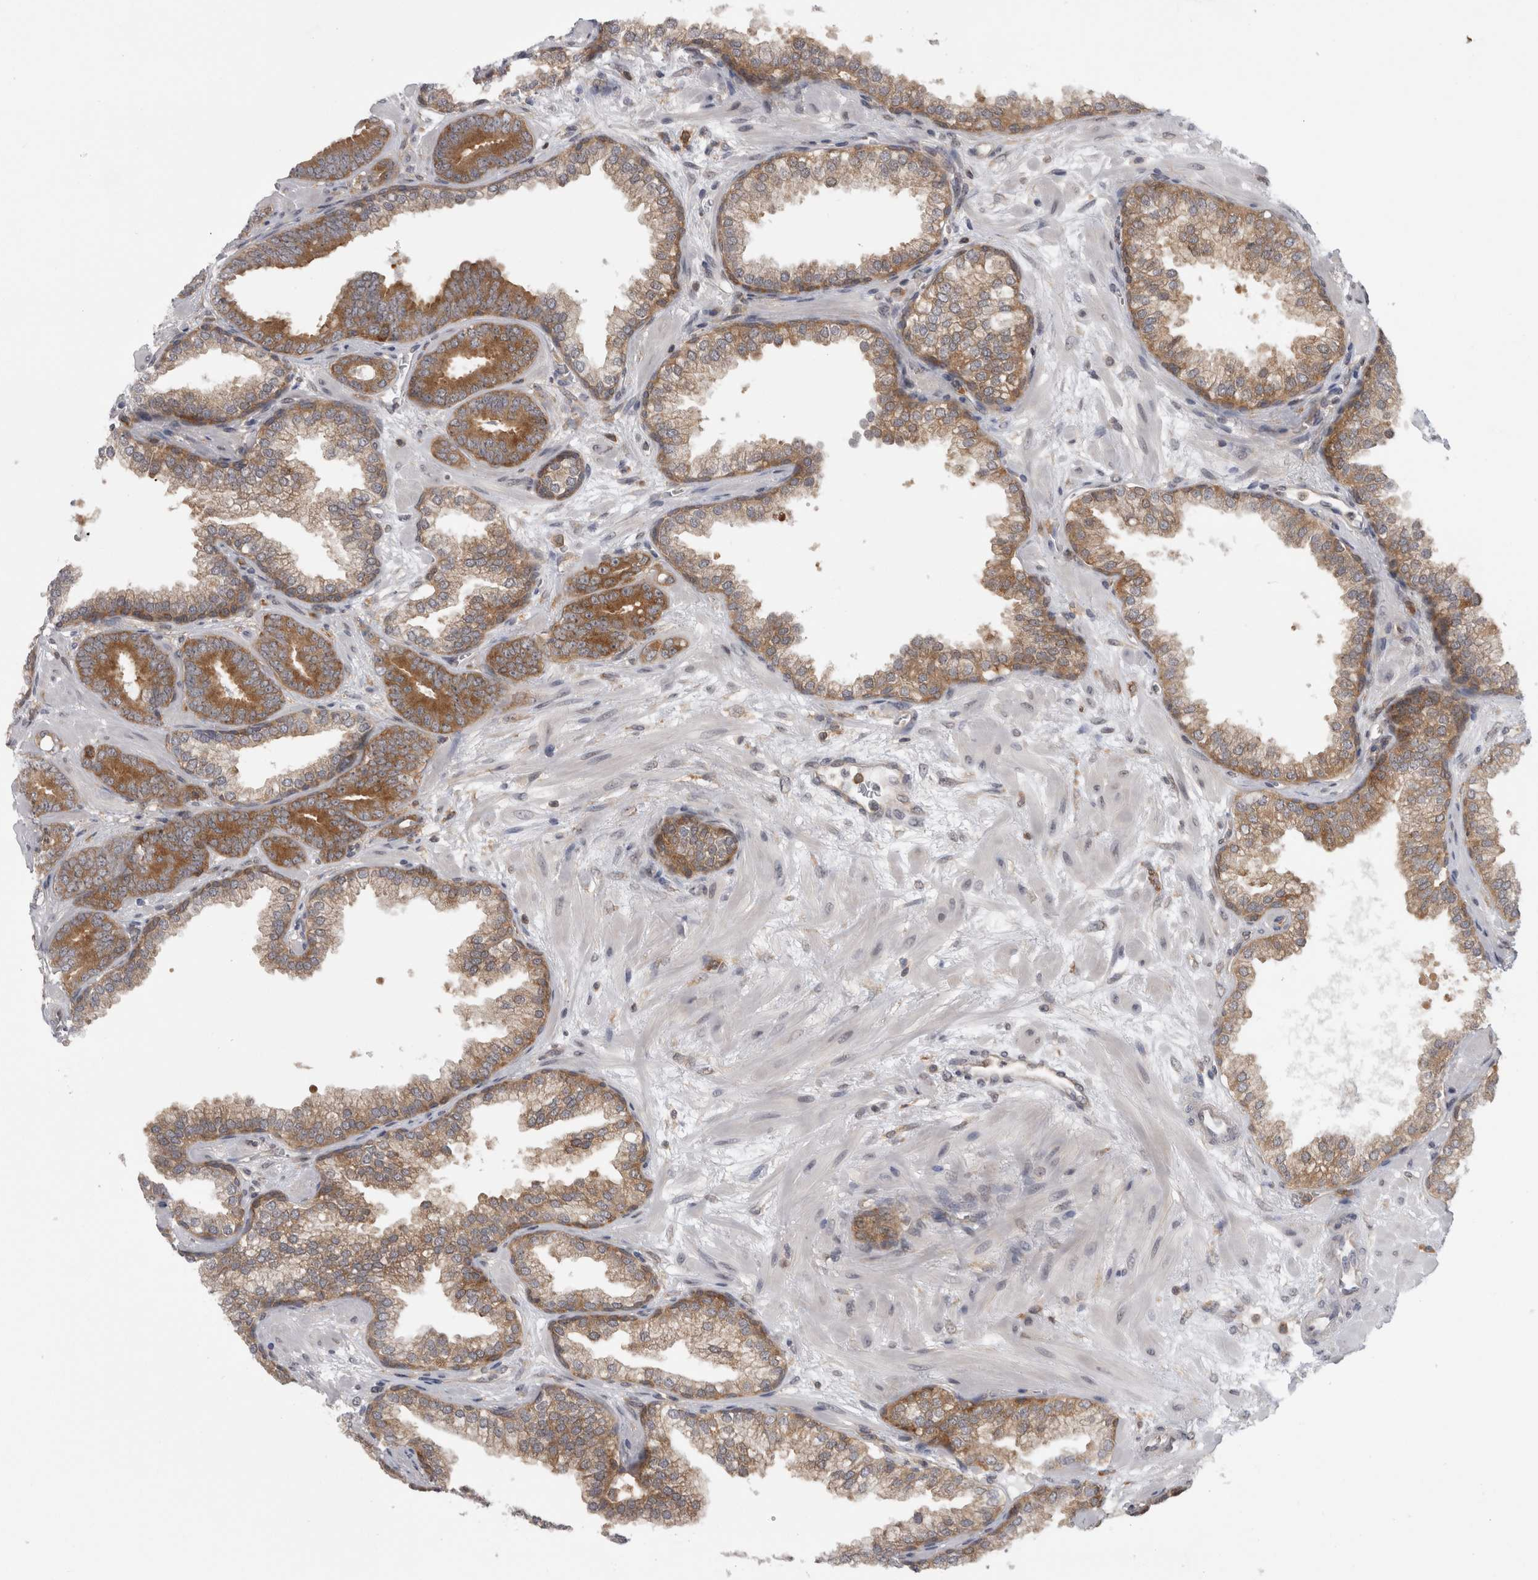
{"staining": {"intensity": "strong", "quantity": ">75%", "location": "cytoplasmic/membranous"}, "tissue": "prostate cancer", "cell_type": "Tumor cells", "image_type": "cancer", "snomed": [{"axis": "morphology", "description": "Adenocarcinoma, Low grade"}, {"axis": "topography", "description": "Prostate"}], "caption": "Human prostate adenocarcinoma (low-grade) stained with a brown dye reveals strong cytoplasmic/membranous positive expression in approximately >75% of tumor cells.", "gene": "CACYBP", "patient": {"sex": "male", "age": 62}}